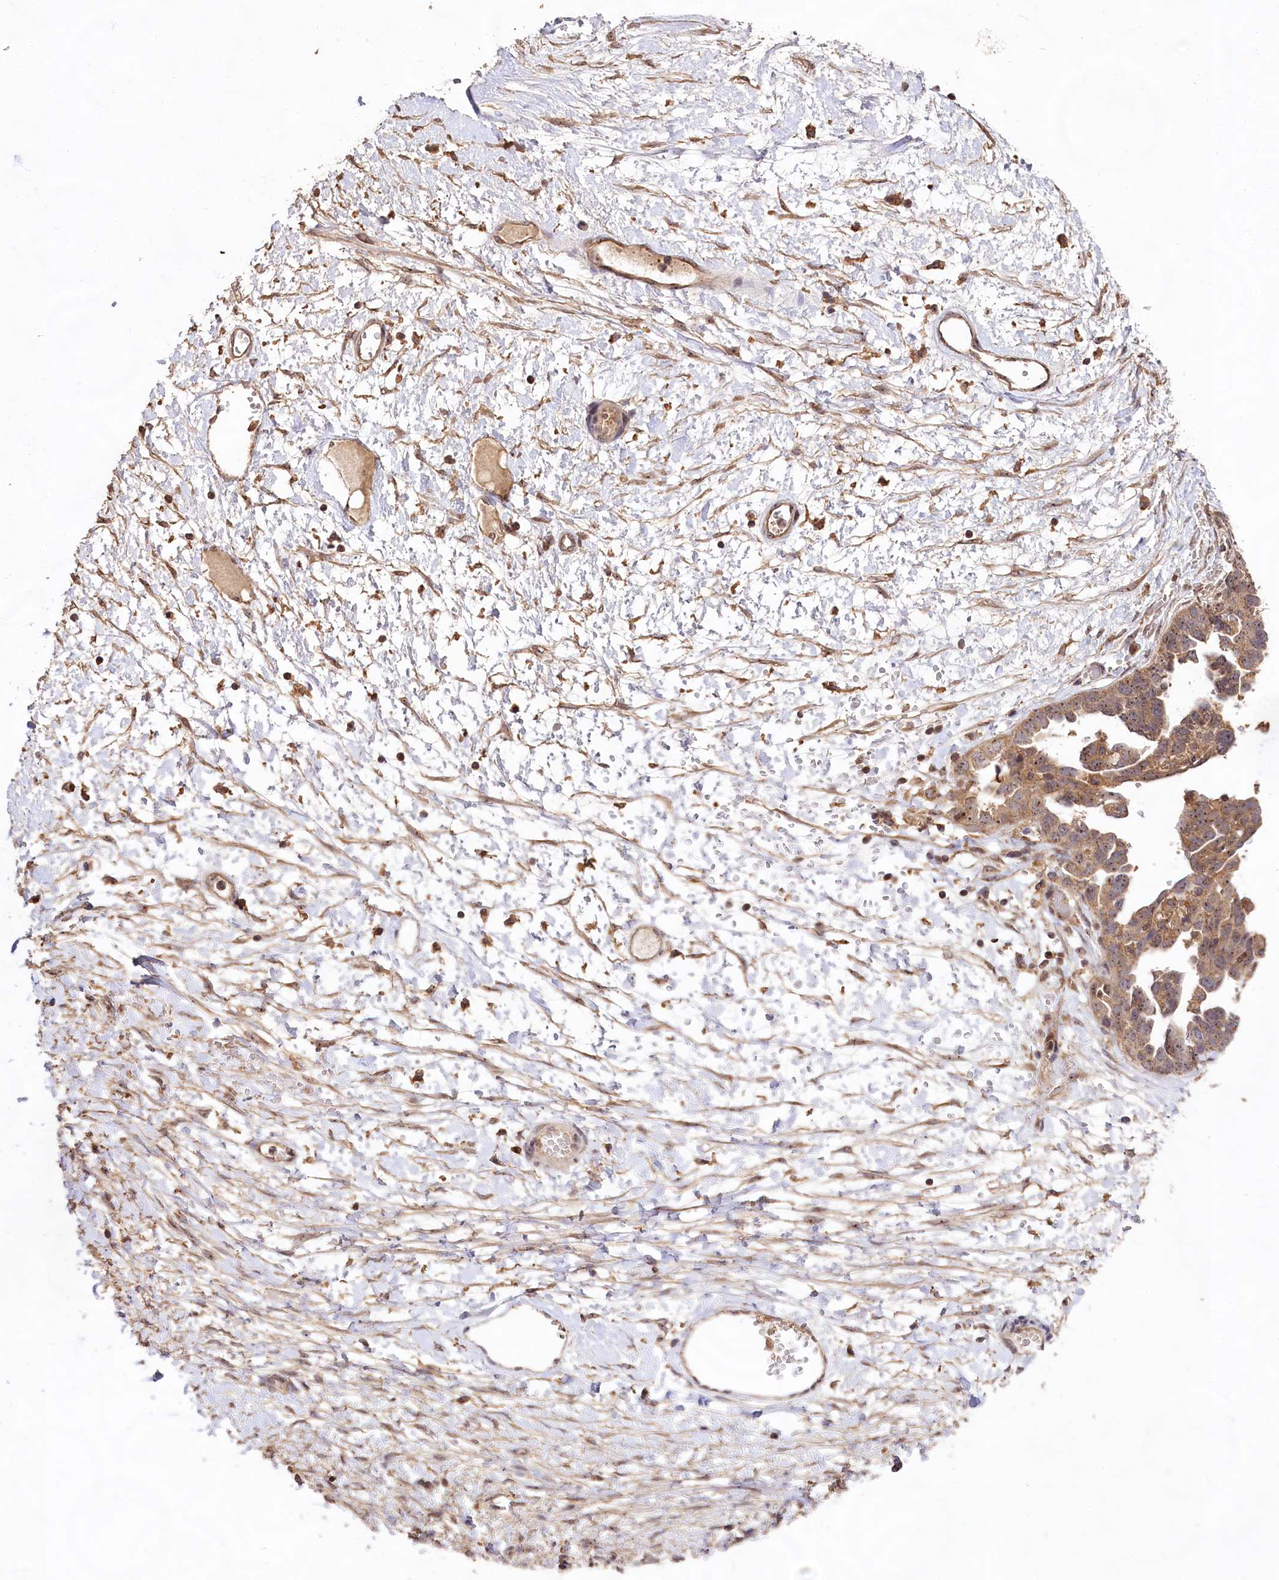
{"staining": {"intensity": "moderate", "quantity": ">75%", "location": "nuclear"}, "tissue": "ovarian cancer", "cell_type": "Tumor cells", "image_type": "cancer", "snomed": [{"axis": "morphology", "description": "Cystadenocarcinoma, serous, NOS"}, {"axis": "topography", "description": "Ovary"}], "caption": "Protein expression analysis of ovarian serous cystadenocarcinoma displays moderate nuclear expression in about >75% of tumor cells.", "gene": "RRP8", "patient": {"sex": "female", "age": 54}}